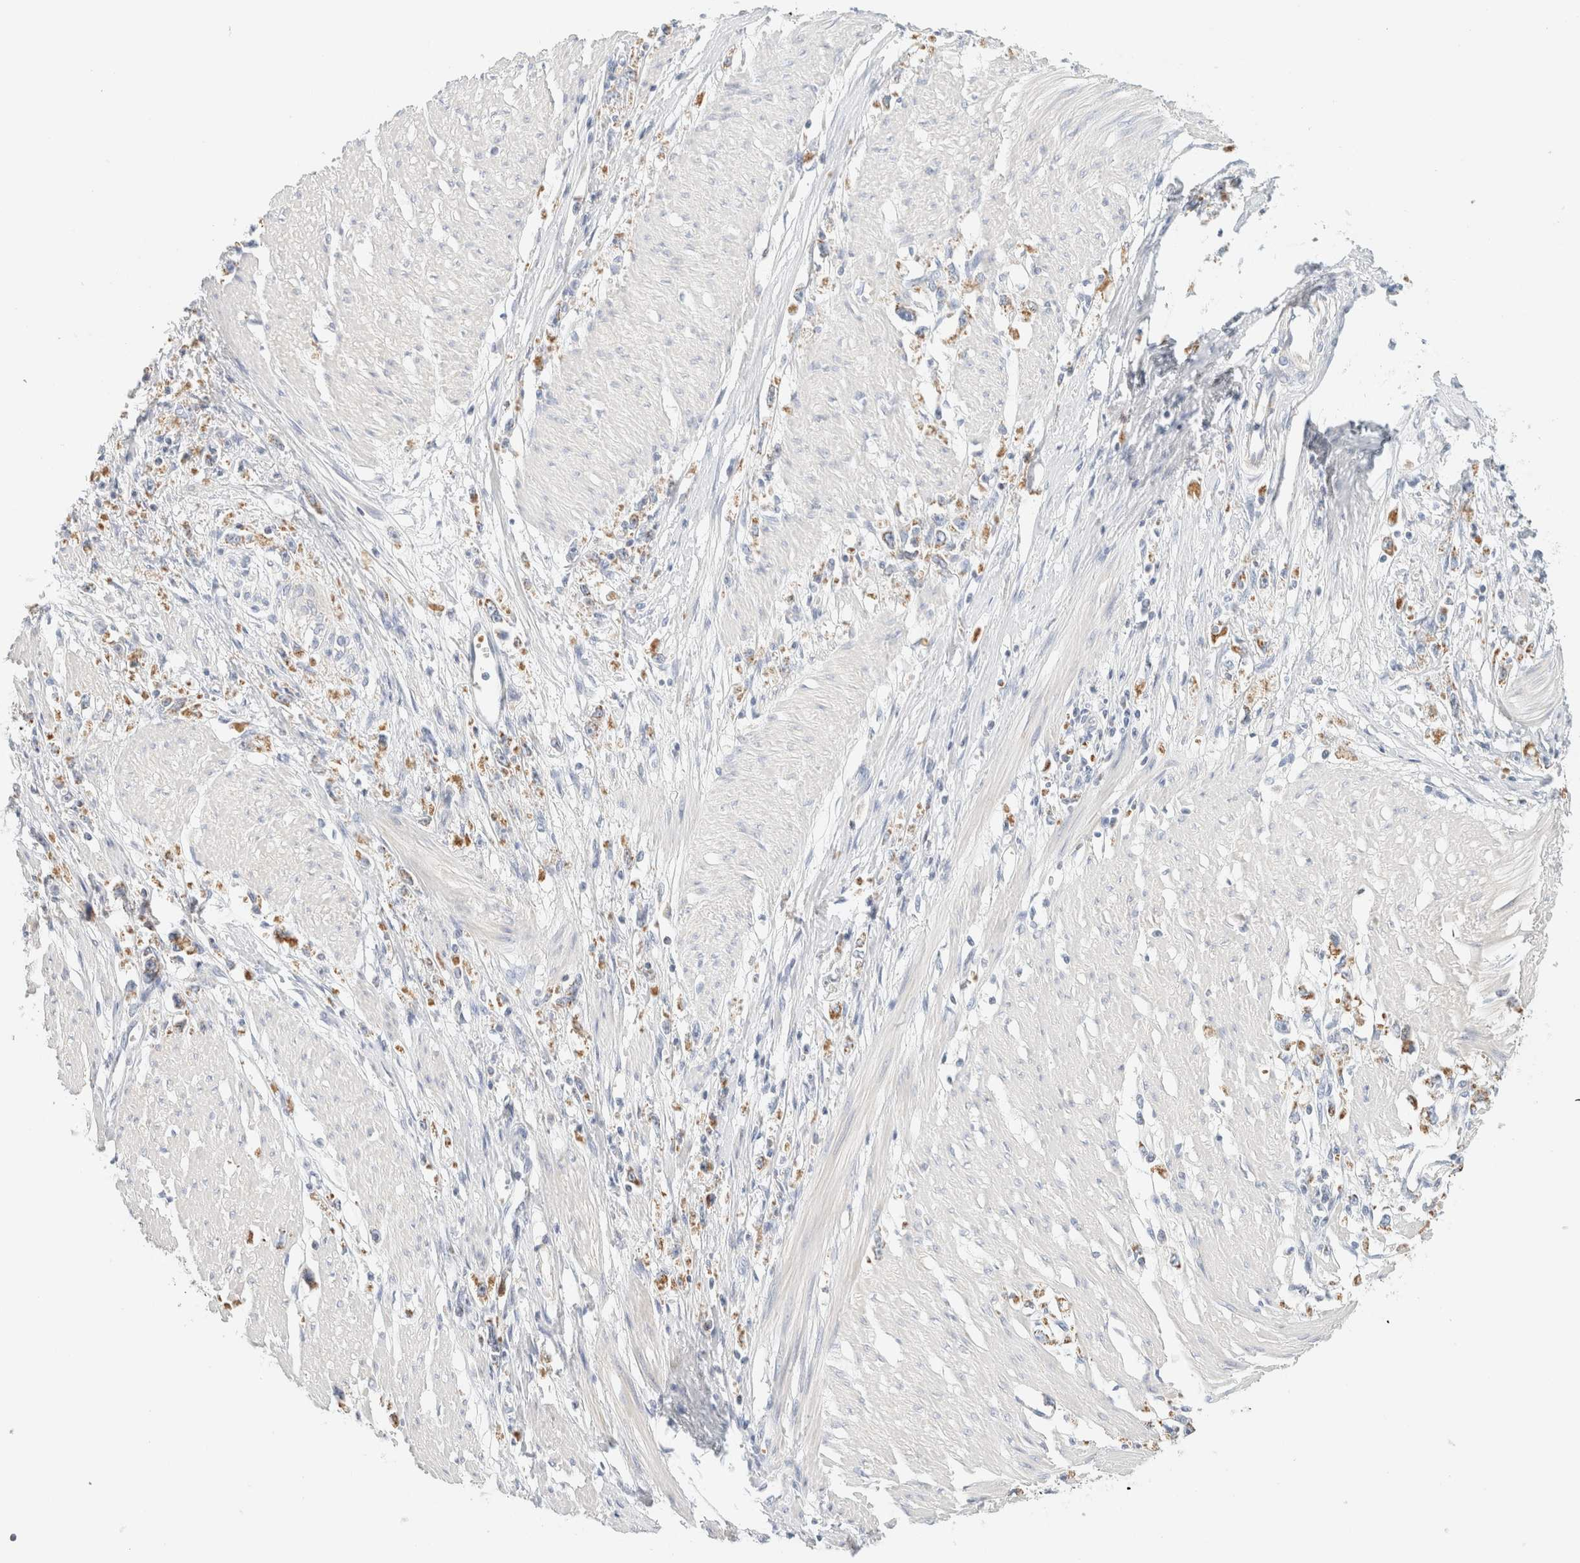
{"staining": {"intensity": "weak", "quantity": "25%-75%", "location": "cytoplasmic/membranous"}, "tissue": "stomach cancer", "cell_type": "Tumor cells", "image_type": "cancer", "snomed": [{"axis": "morphology", "description": "Adenocarcinoma, NOS"}, {"axis": "topography", "description": "Stomach"}], "caption": "Immunohistochemistry image of stomach cancer (adenocarcinoma) stained for a protein (brown), which exhibits low levels of weak cytoplasmic/membranous expression in approximately 25%-75% of tumor cells.", "gene": "HDHD3", "patient": {"sex": "female", "age": 59}}